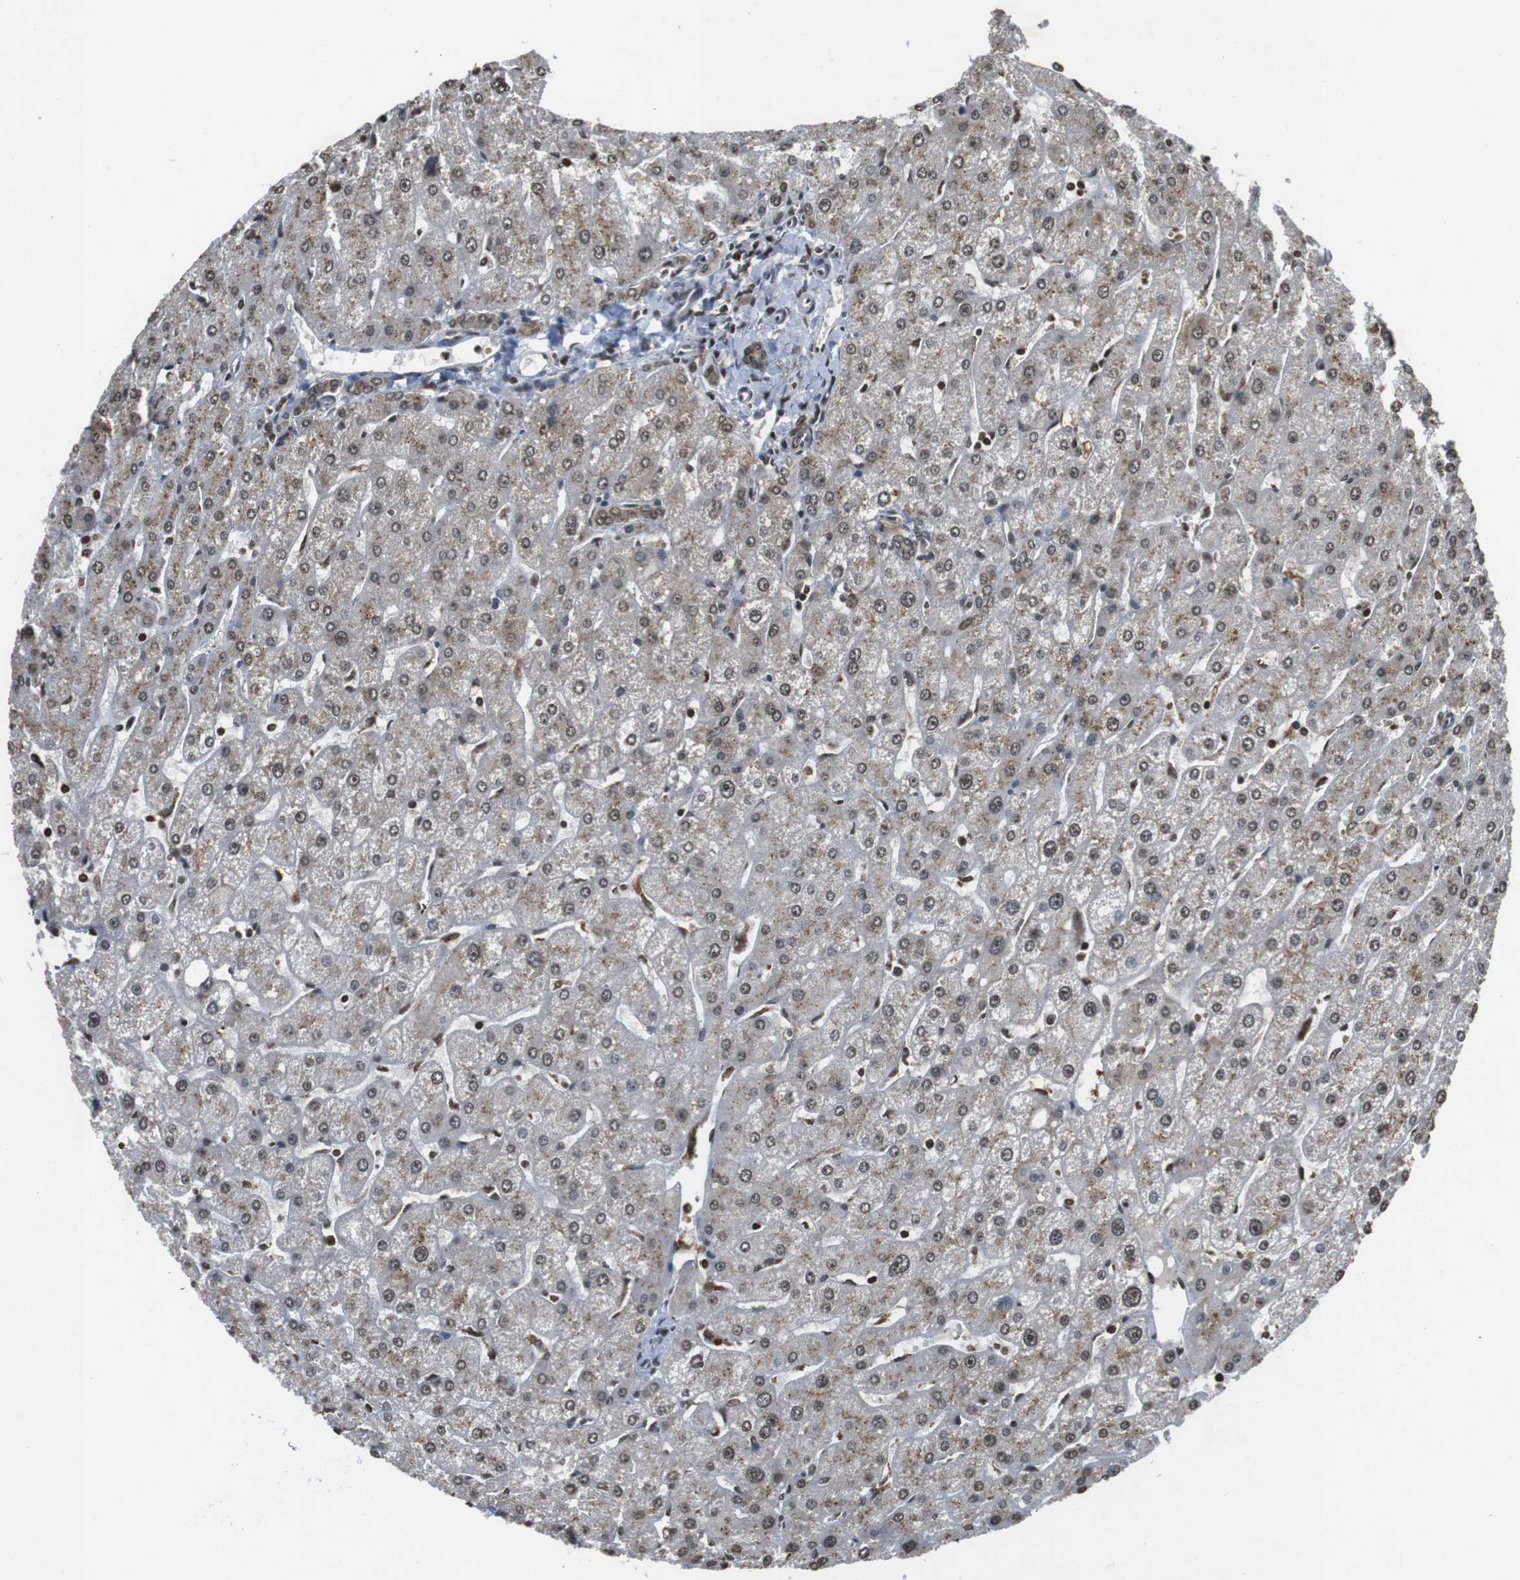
{"staining": {"intensity": "moderate", "quantity": ">75%", "location": "nuclear"}, "tissue": "liver", "cell_type": "Cholangiocytes", "image_type": "normal", "snomed": [{"axis": "morphology", "description": "Normal tissue, NOS"}, {"axis": "topography", "description": "Liver"}], "caption": "Immunohistochemical staining of benign human liver displays >75% levels of moderate nuclear protein positivity in about >75% of cholangiocytes. Using DAB (3,3'-diaminobenzidine) (brown) and hematoxylin (blue) stains, captured at high magnification using brightfield microscopy.", "gene": "FOXA3", "patient": {"sex": "male", "age": 67}}